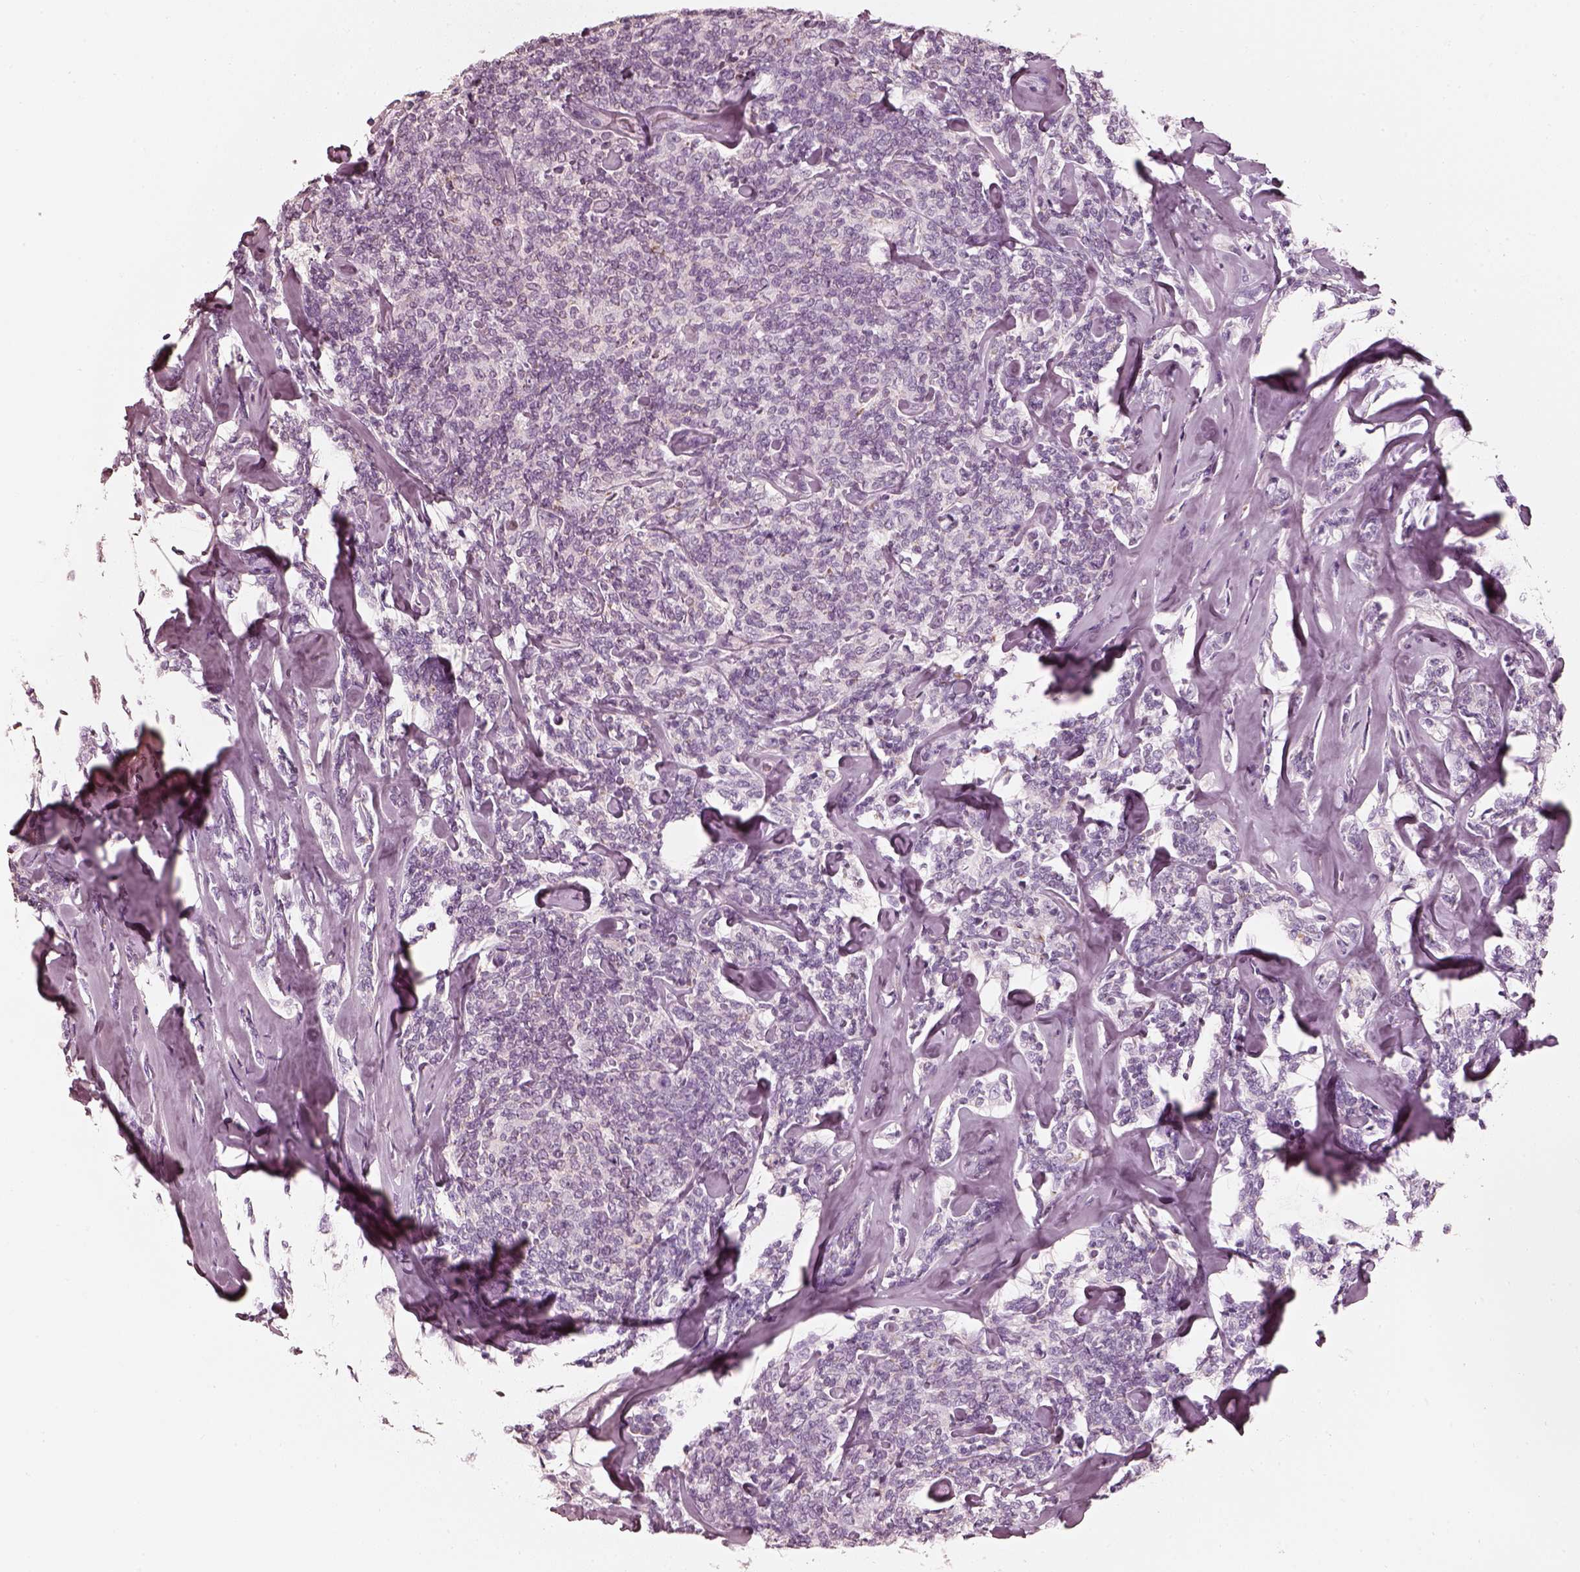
{"staining": {"intensity": "negative", "quantity": "none", "location": "none"}, "tissue": "lymphoma", "cell_type": "Tumor cells", "image_type": "cancer", "snomed": [{"axis": "morphology", "description": "Malignant lymphoma, non-Hodgkin's type, Low grade"}, {"axis": "topography", "description": "Lymph node"}], "caption": "Tumor cells show no significant protein positivity in lymphoma.", "gene": "R3HDML", "patient": {"sex": "female", "age": 56}}